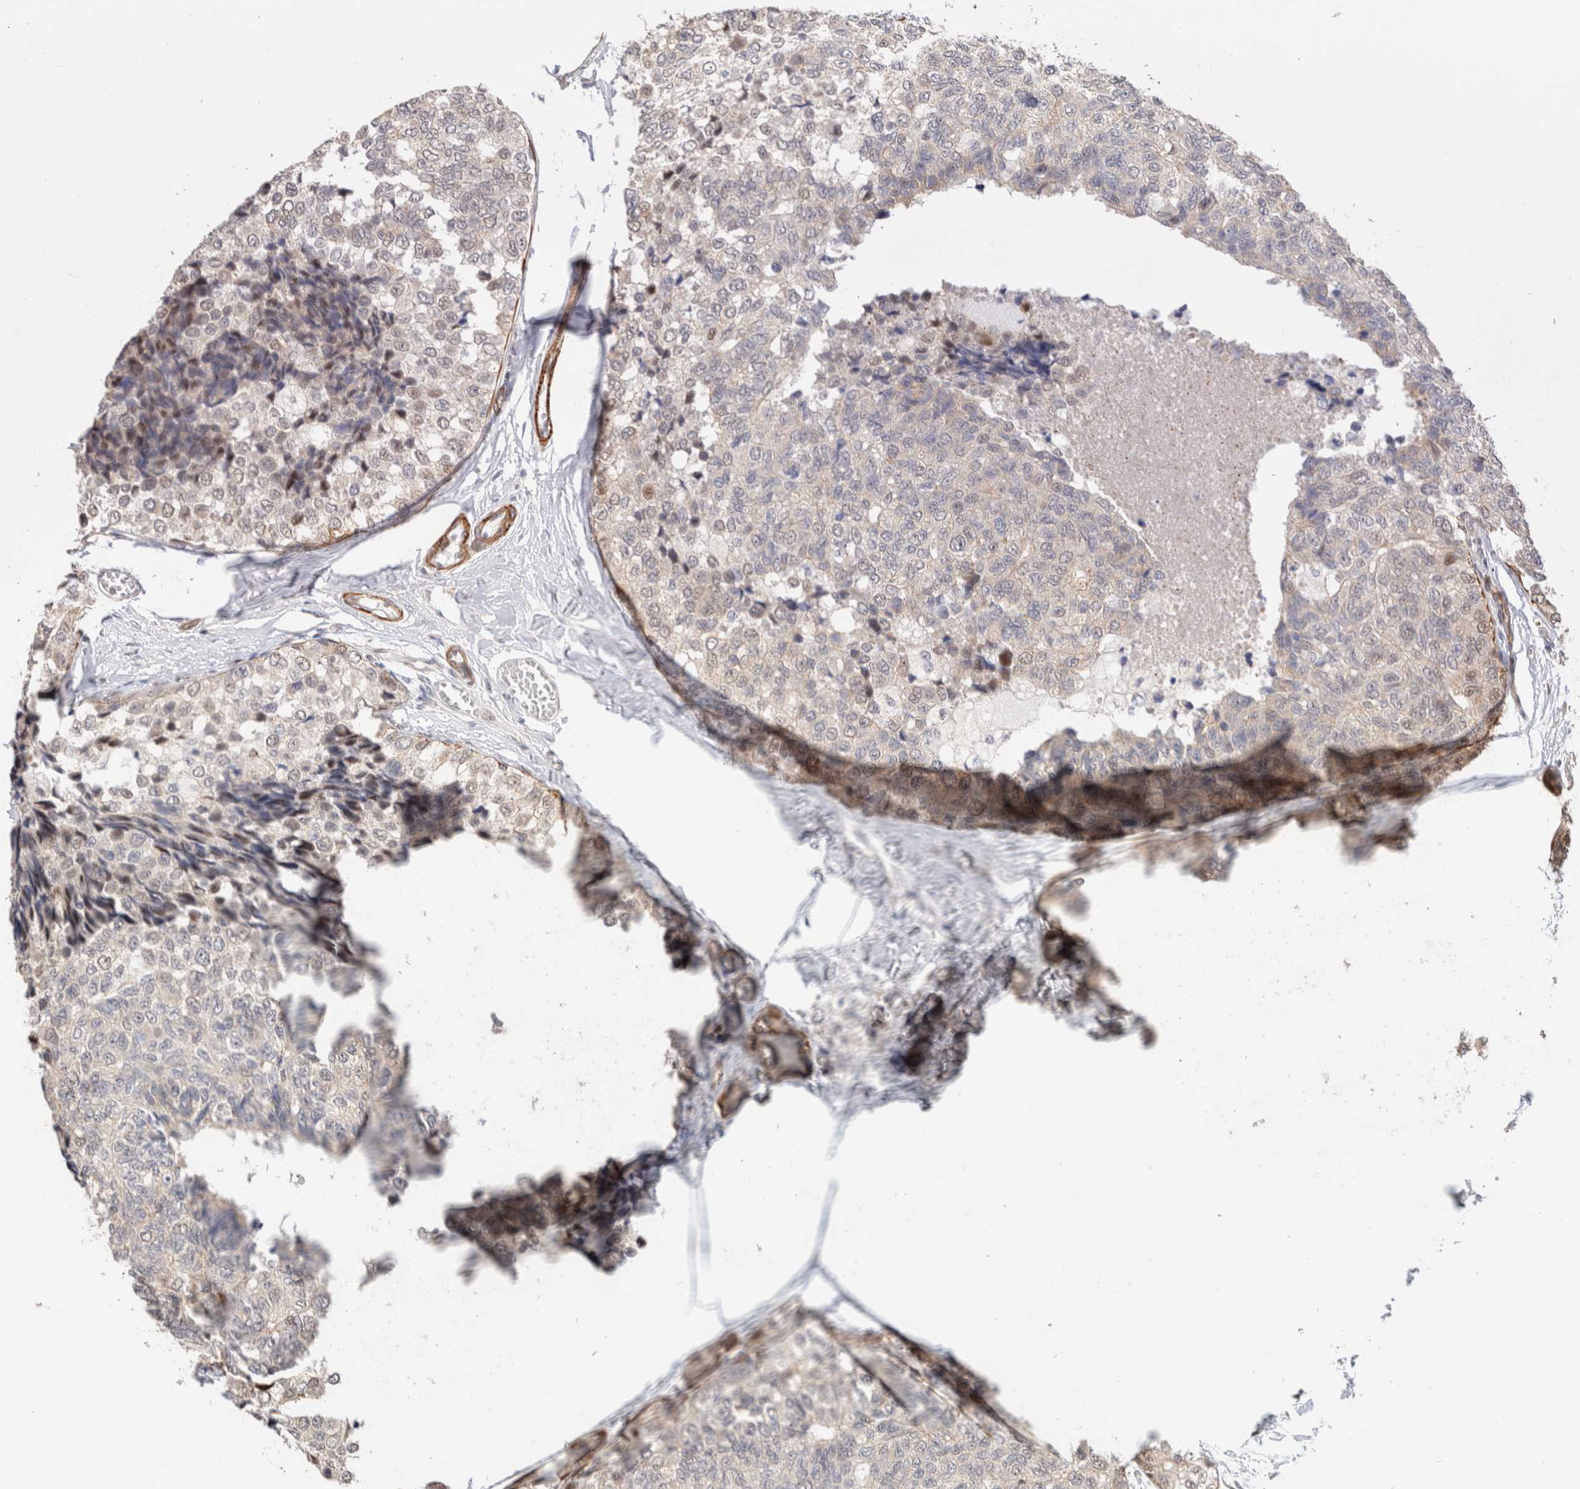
{"staining": {"intensity": "negative", "quantity": "none", "location": "none"}, "tissue": "breast cancer", "cell_type": "Tumor cells", "image_type": "cancer", "snomed": [{"axis": "morphology", "description": "Normal tissue, NOS"}, {"axis": "morphology", "description": "Duct carcinoma"}, {"axis": "topography", "description": "Breast"}], "caption": "Tumor cells are negative for brown protein staining in breast invasive ductal carcinoma. The staining was performed using DAB (3,3'-diaminobenzidine) to visualize the protein expression in brown, while the nuclei were stained in blue with hematoxylin (Magnification: 20x).", "gene": "ID3", "patient": {"sex": "female", "age": 43}}